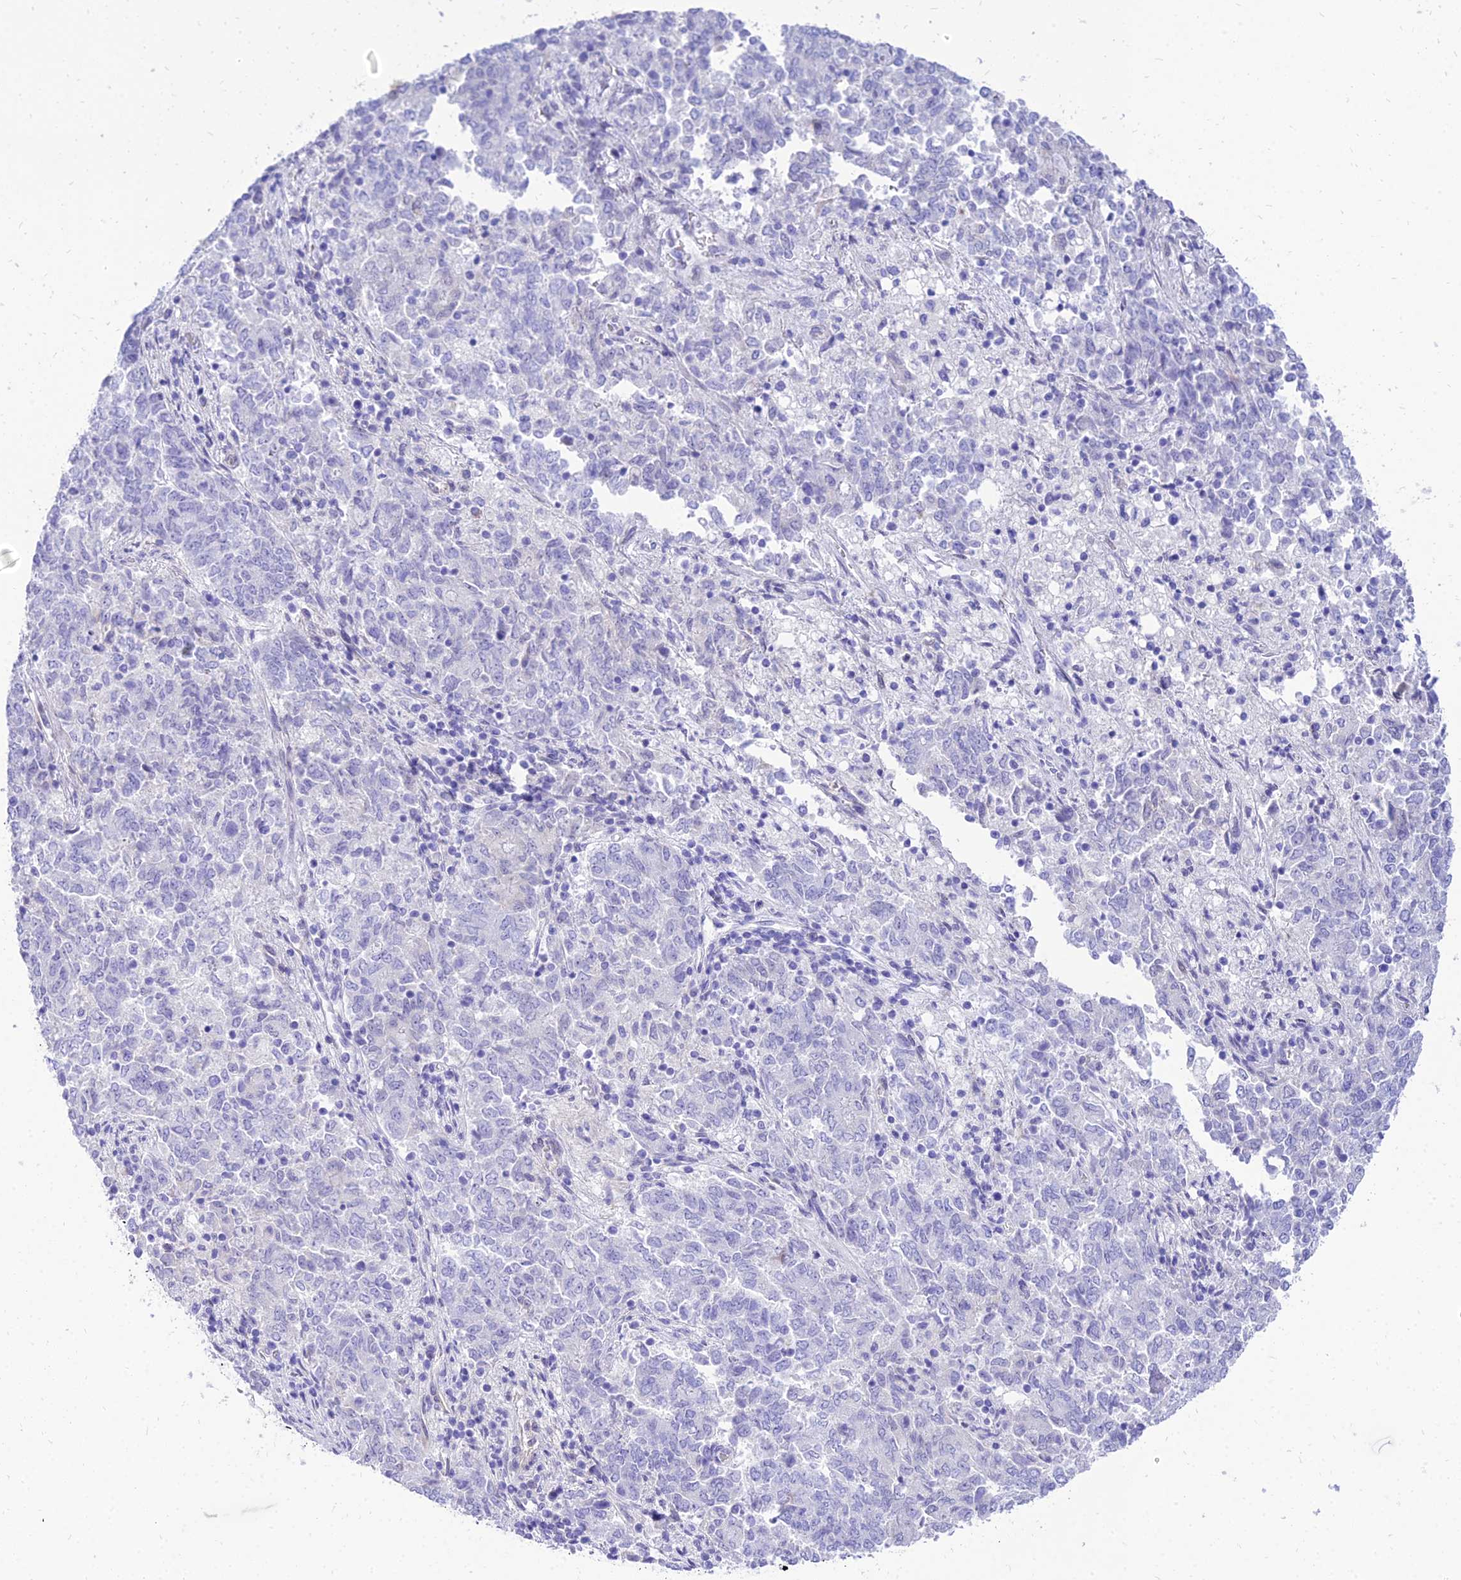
{"staining": {"intensity": "negative", "quantity": "none", "location": "none"}, "tissue": "endometrial cancer", "cell_type": "Tumor cells", "image_type": "cancer", "snomed": [{"axis": "morphology", "description": "Adenocarcinoma, NOS"}, {"axis": "topography", "description": "Endometrium"}], "caption": "Tumor cells are negative for brown protein staining in endometrial cancer.", "gene": "TAC3", "patient": {"sex": "female", "age": 80}}